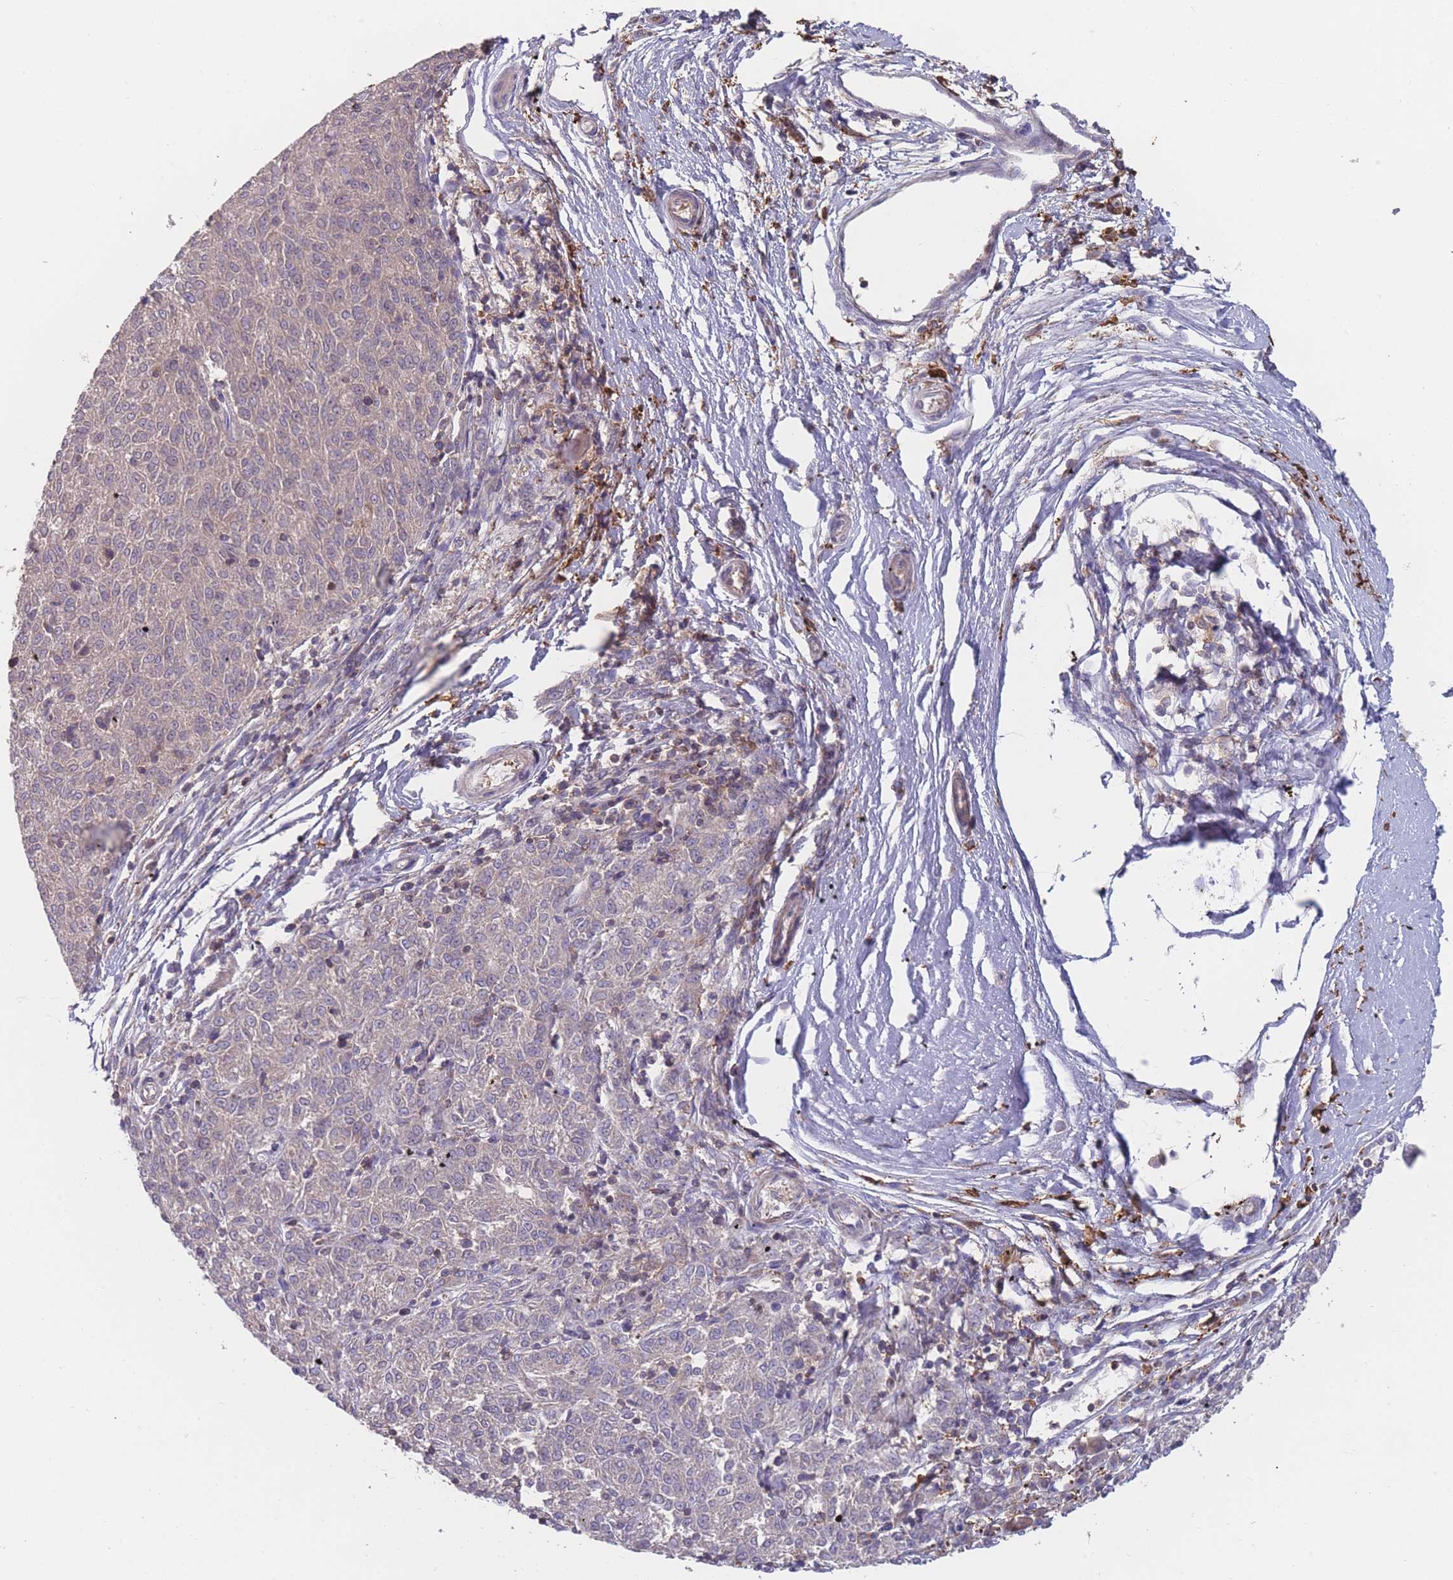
{"staining": {"intensity": "weak", "quantity": "<25%", "location": "cytoplasmic/membranous"}, "tissue": "melanoma", "cell_type": "Tumor cells", "image_type": "cancer", "snomed": [{"axis": "morphology", "description": "Malignant melanoma, NOS"}, {"axis": "topography", "description": "Skin"}], "caption": "Melanoma was stained to show a protein in brown. There is no significant expression in tumor cells.", "gene": "CD33", "patient": {"sex": "female", "age": 72}}